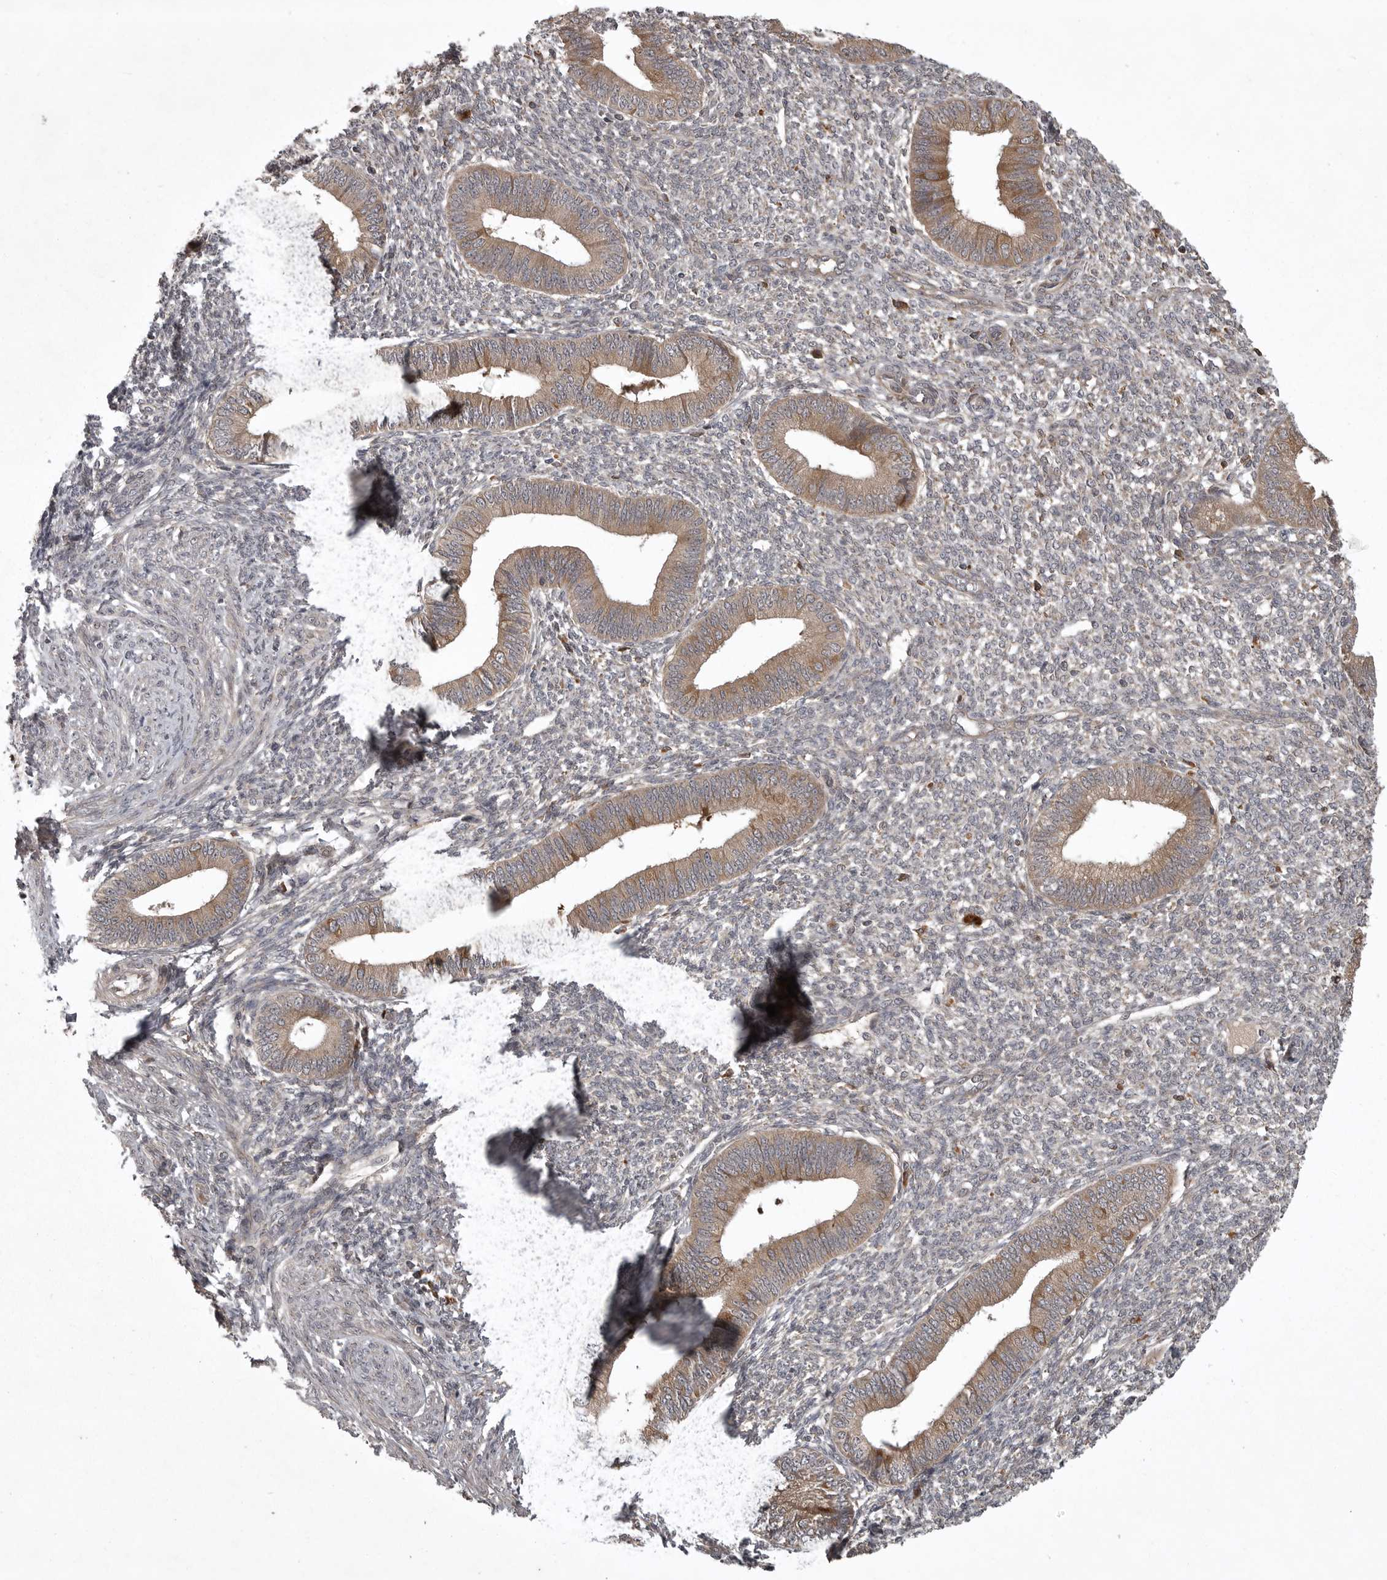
{"staining": {"intensity": "weak", "quantity": "25%-75%", "location": "cytoplasmic/membranous"}, "tissue": "endometrium", "cell_type": "Cells in endometrial stroma", "image_type": "normal", "snomed": [{"axis": "morphology", "description": "Normal tissue, NOS"}, {"axis": "topography", "description": "Endometrium"}], "caption": "A high-resolution micrograph shows immunohistochemistry staining of benign endometrium, which shows weak cytoplasmic/membranous positivity in approximately 25%-75% of cells in endometrial stroma.", "gene": "GPR31", "patient": {"sex": "female", "age": 46}}